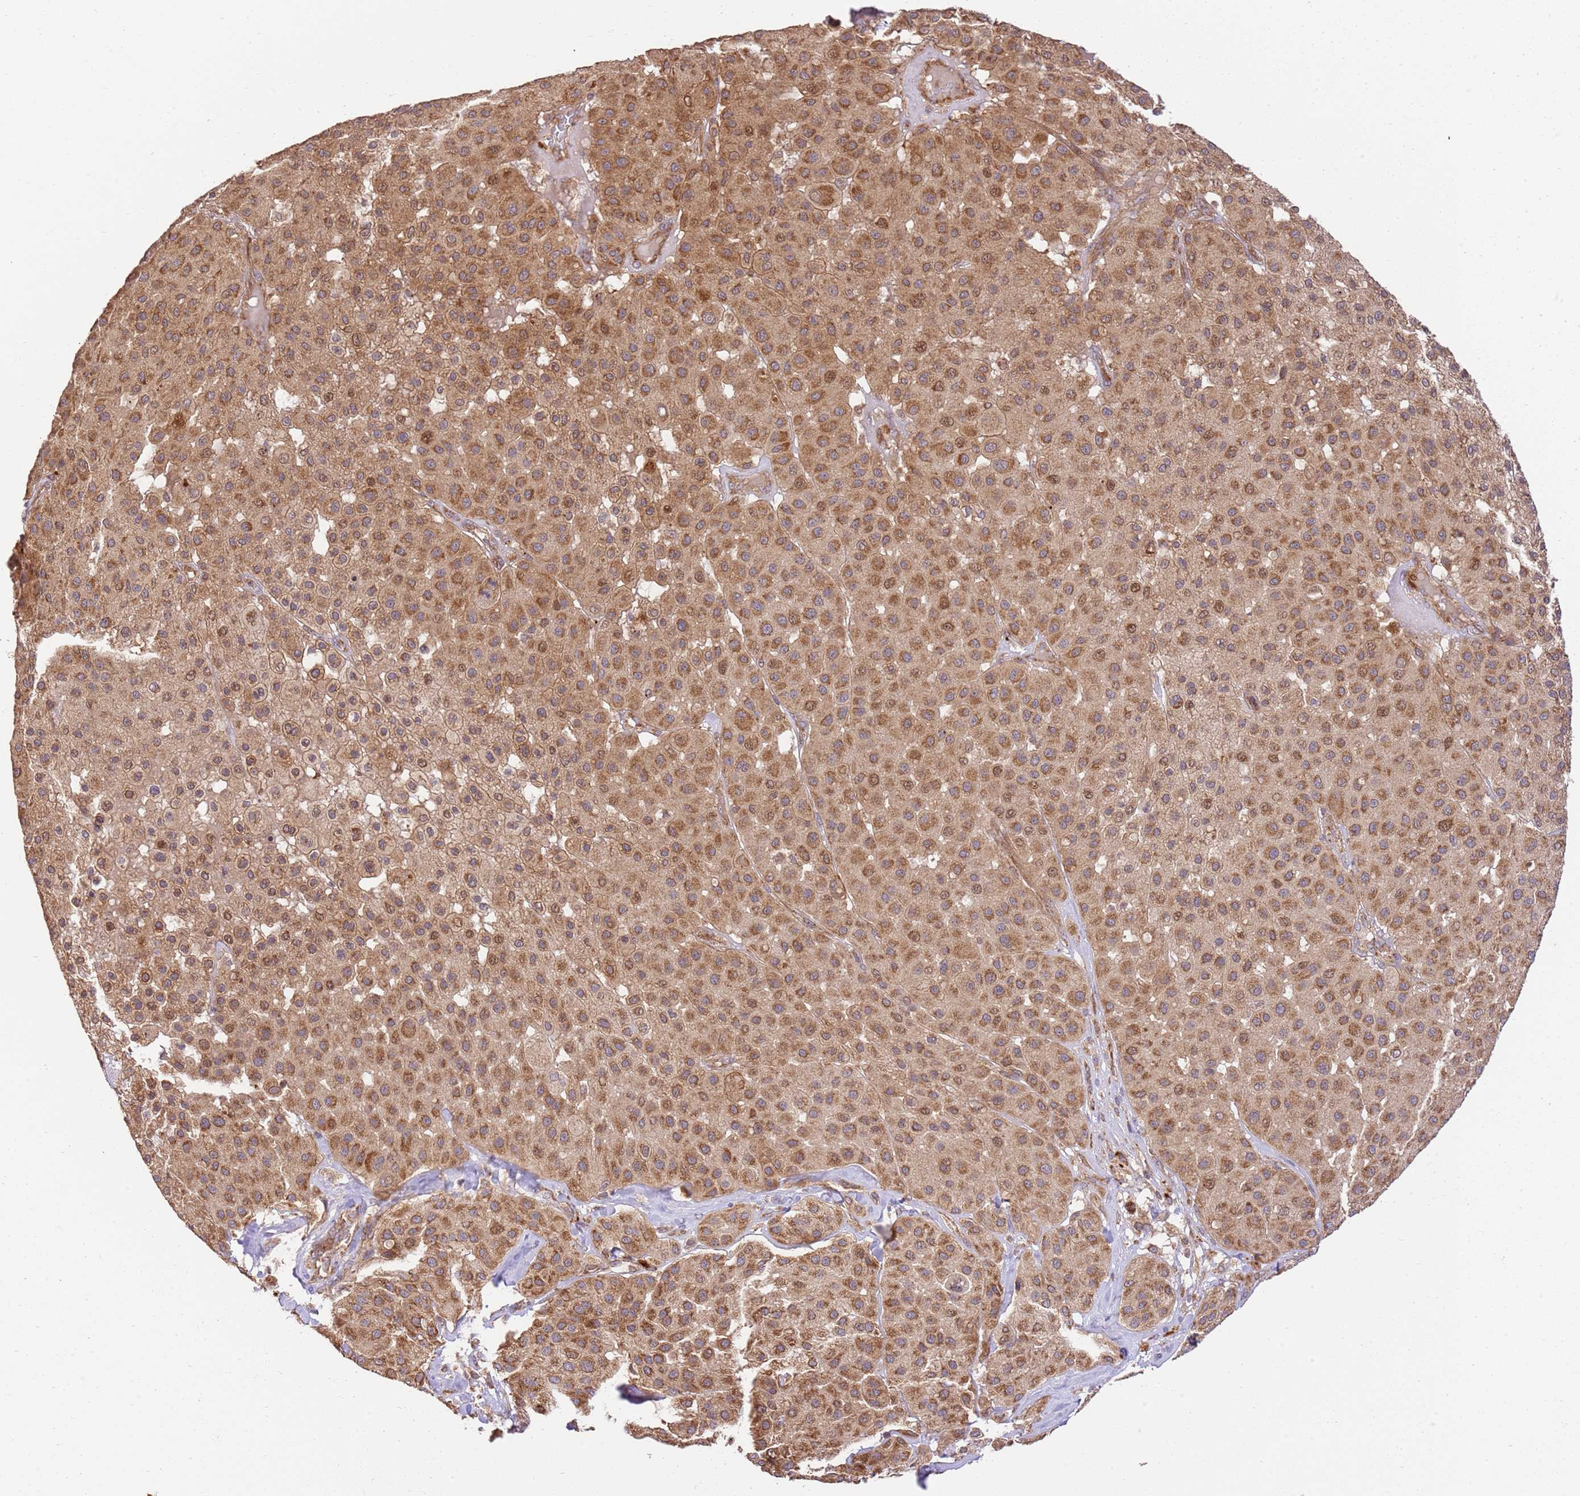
{"staining": {"intensity": "moderate", "quantity": ">75%", "location": "cytoplasmic/membranous"}, "tissue": "melanoma", "cell_type": "Tumor cells", "image_type": "cancer", "snomed": [{"axis": "morphology", "description": "Malignant melanoma, Metastatic site"}, {"axis": "topography", "description": "Smooth muscle"}], "caption": "Protein staining demonstrates moderate cytoplasmic/membranous positivity in about >75% of tumor cells in melanoma.", "gene": "SPATA2L", "patient": {"sex": "male", "age": 41}}